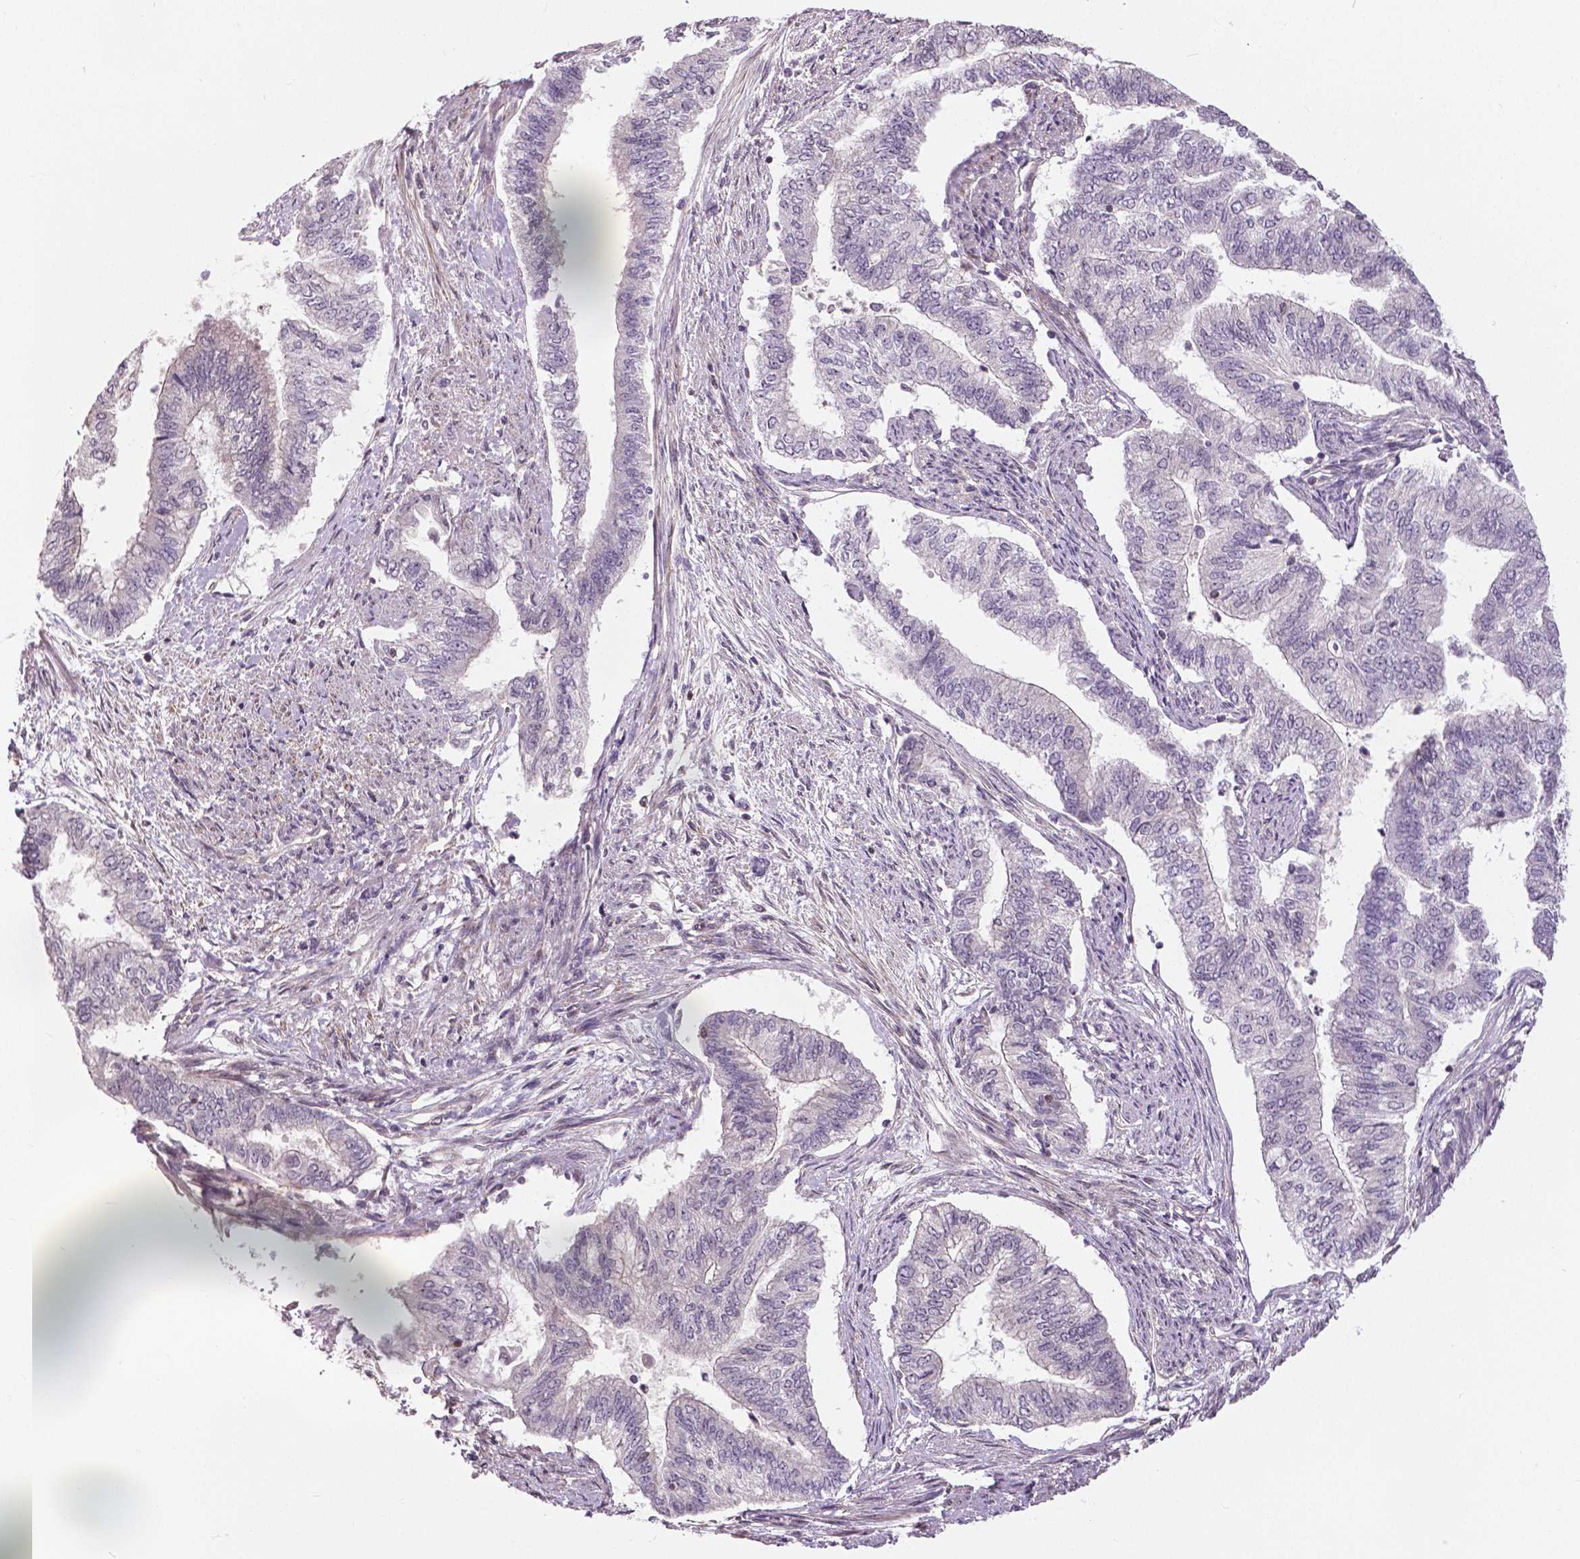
{"staining": {"intensity": "negative", "quantity": "none", "location": "none"}, "tissue": "endometrial cancer", "cell_type": "Tumor cells", "image_type": "cancer", "snomed": [{"axis": "morphology", "description": "Adenocarcinoma, NOS"}, {"axis": "topography", "description": "Endometrium"}], "caption": "This is an immunohistochemistry (IHC) micrograph of endometrial cancer (adenocarcinoma). There is no expression in tumor cells.", "gene": "ANXA13", "patient": {"sex": "female", "age": 65}}